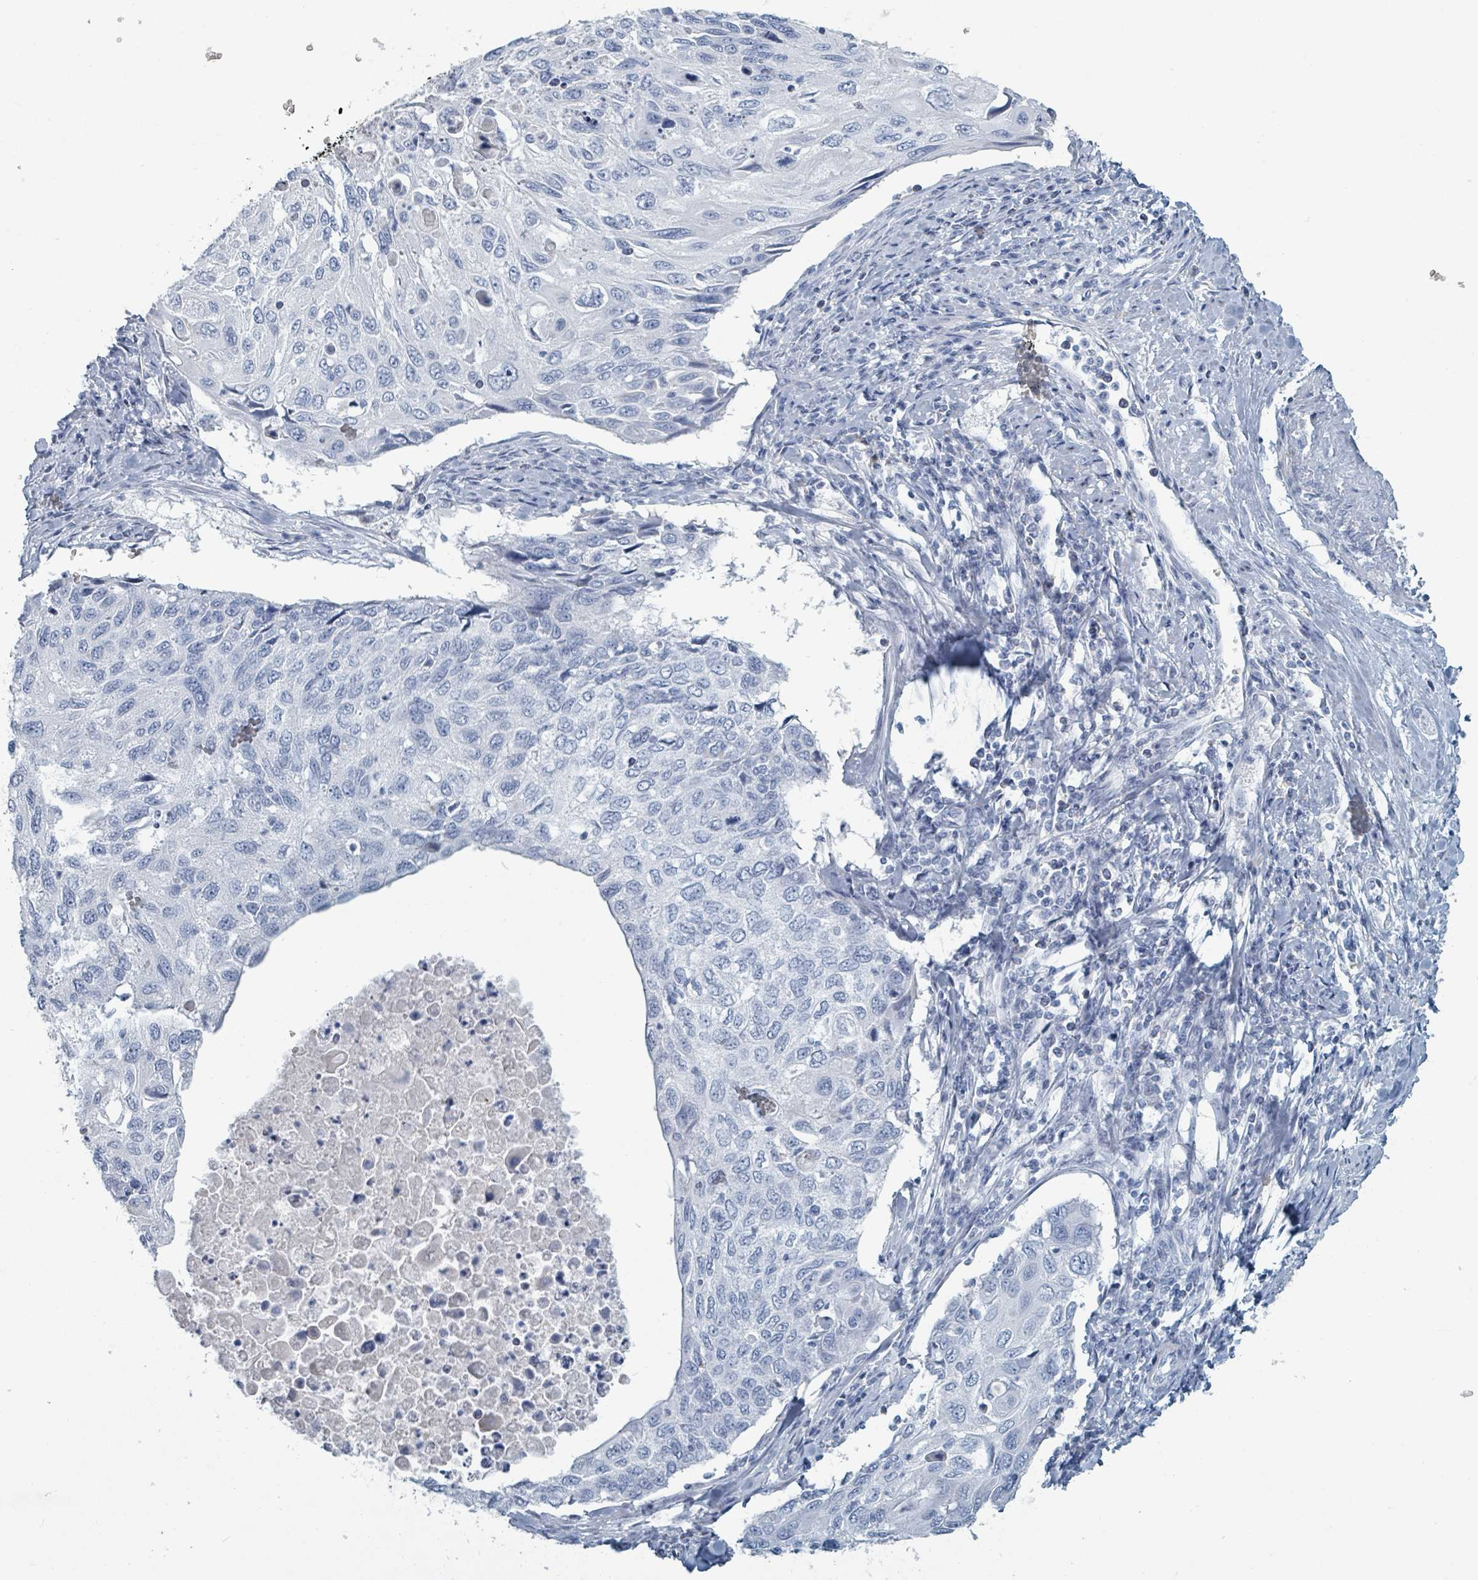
{"staining": {"intensity": "negative", "quantity": "none", "location": "none"}, "tissue": "cervical cancer", "cell_type": "Tumor cells", "image_type": "cancer", "snomed": [{"axis": "morphology", "description": "Squamous cell carcinoma, NOS"}, {"axis": "topography", "description": "Cervix"}], "caption": "Cervical squamous cell carcinoma was stained to show a protein in brown. There is no significant staining in tumor cells.", "gene": "HEATR5A", "patient": {"sex": "female", "age": 70}}